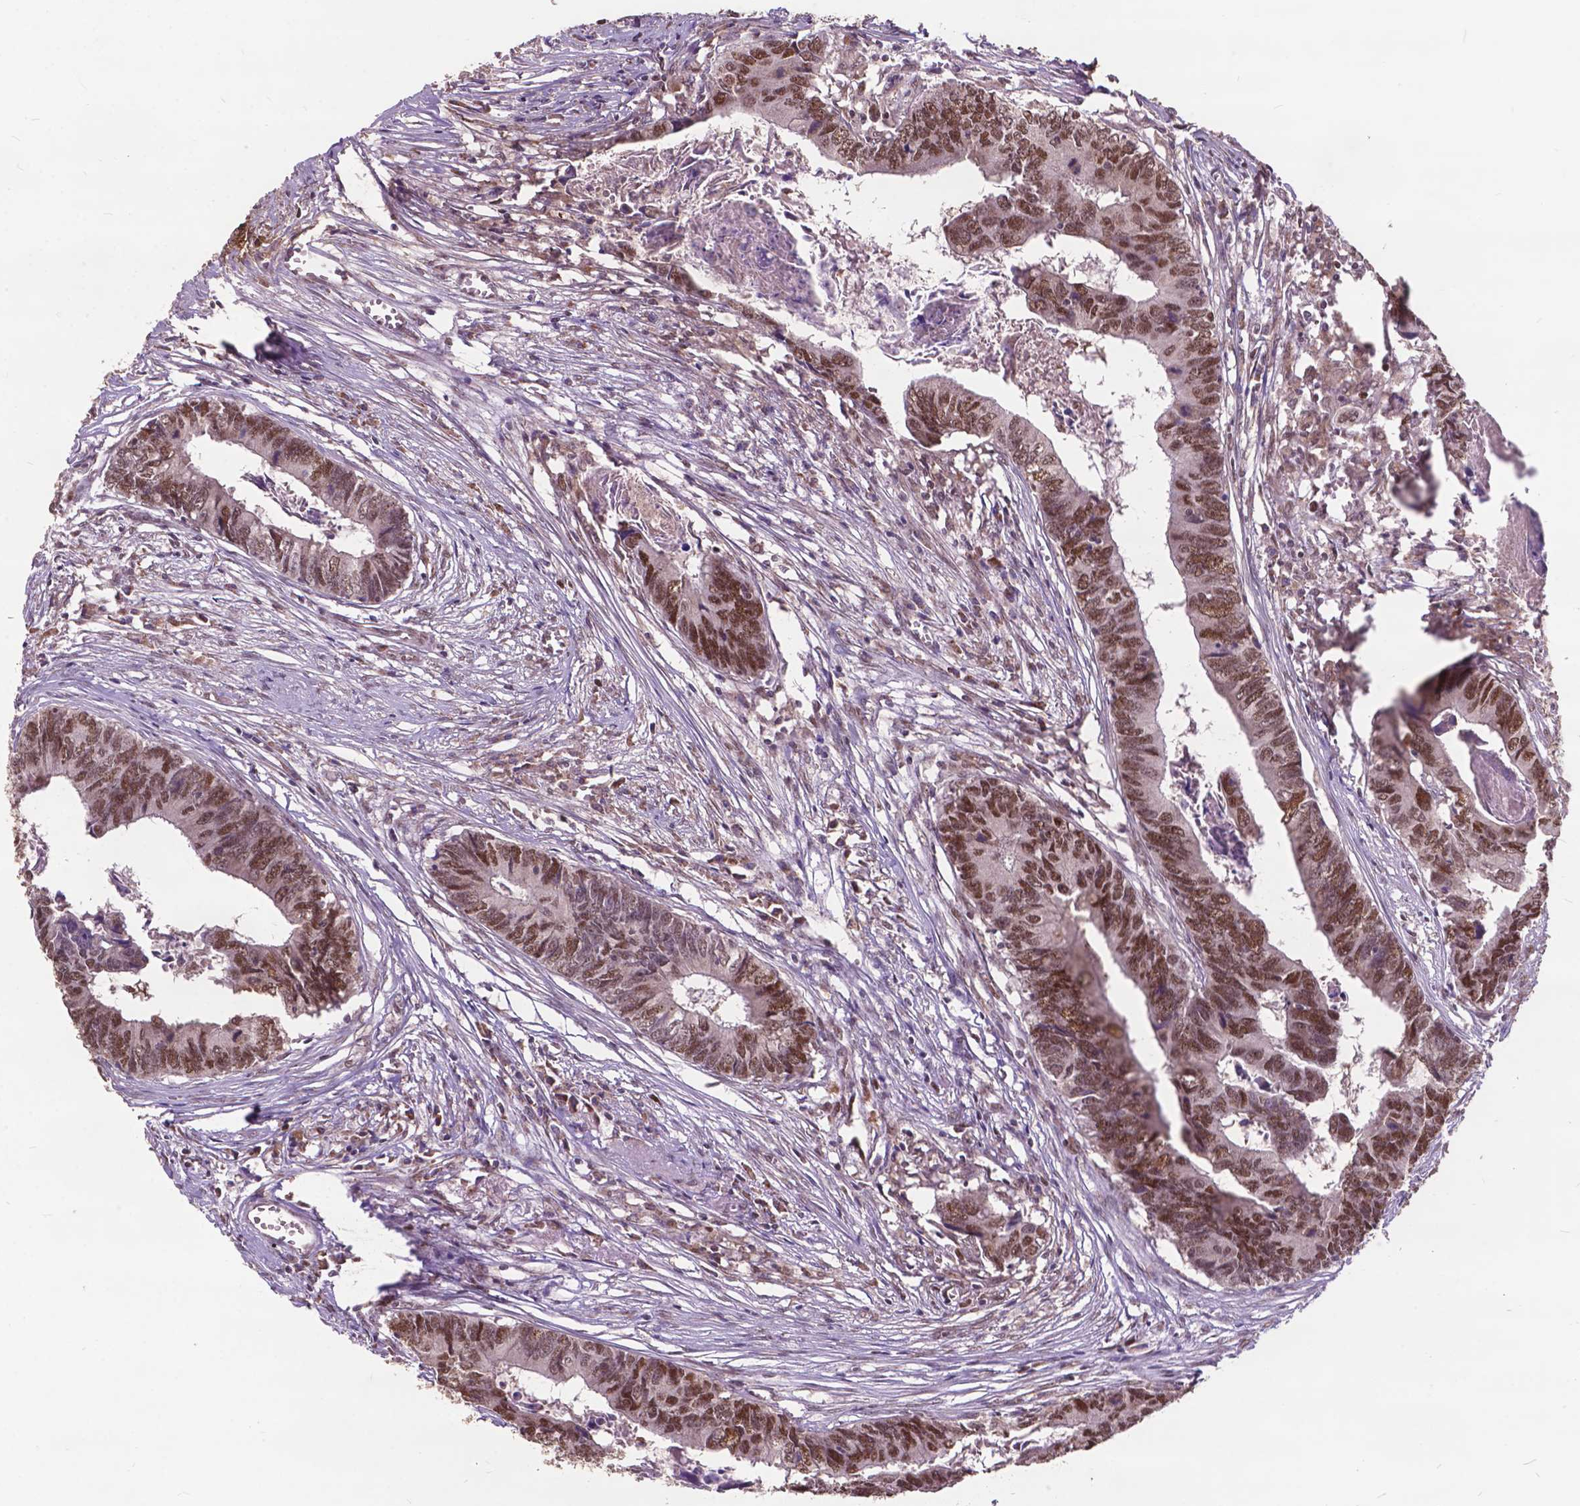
{"staining": {"intensity": "moderate", "quantity": ">75%", "location": "nuclear"}, "tissue": "colorectal cancer", "cell_type": "Tumor cells", "image_type": "cancer", "snomed": [{"axis": "morphology", "description": "Adenocarcinoma, NOS"}, {"axis": "topography", "description": "Colon"}], "caption": "Protein expression analysis of colorectal cancer exhibits moderate nuclear positivity in approximately >75% of tumor cells.", "gene": "MSH2", "patient": {"sex": "female", "age": 82}}